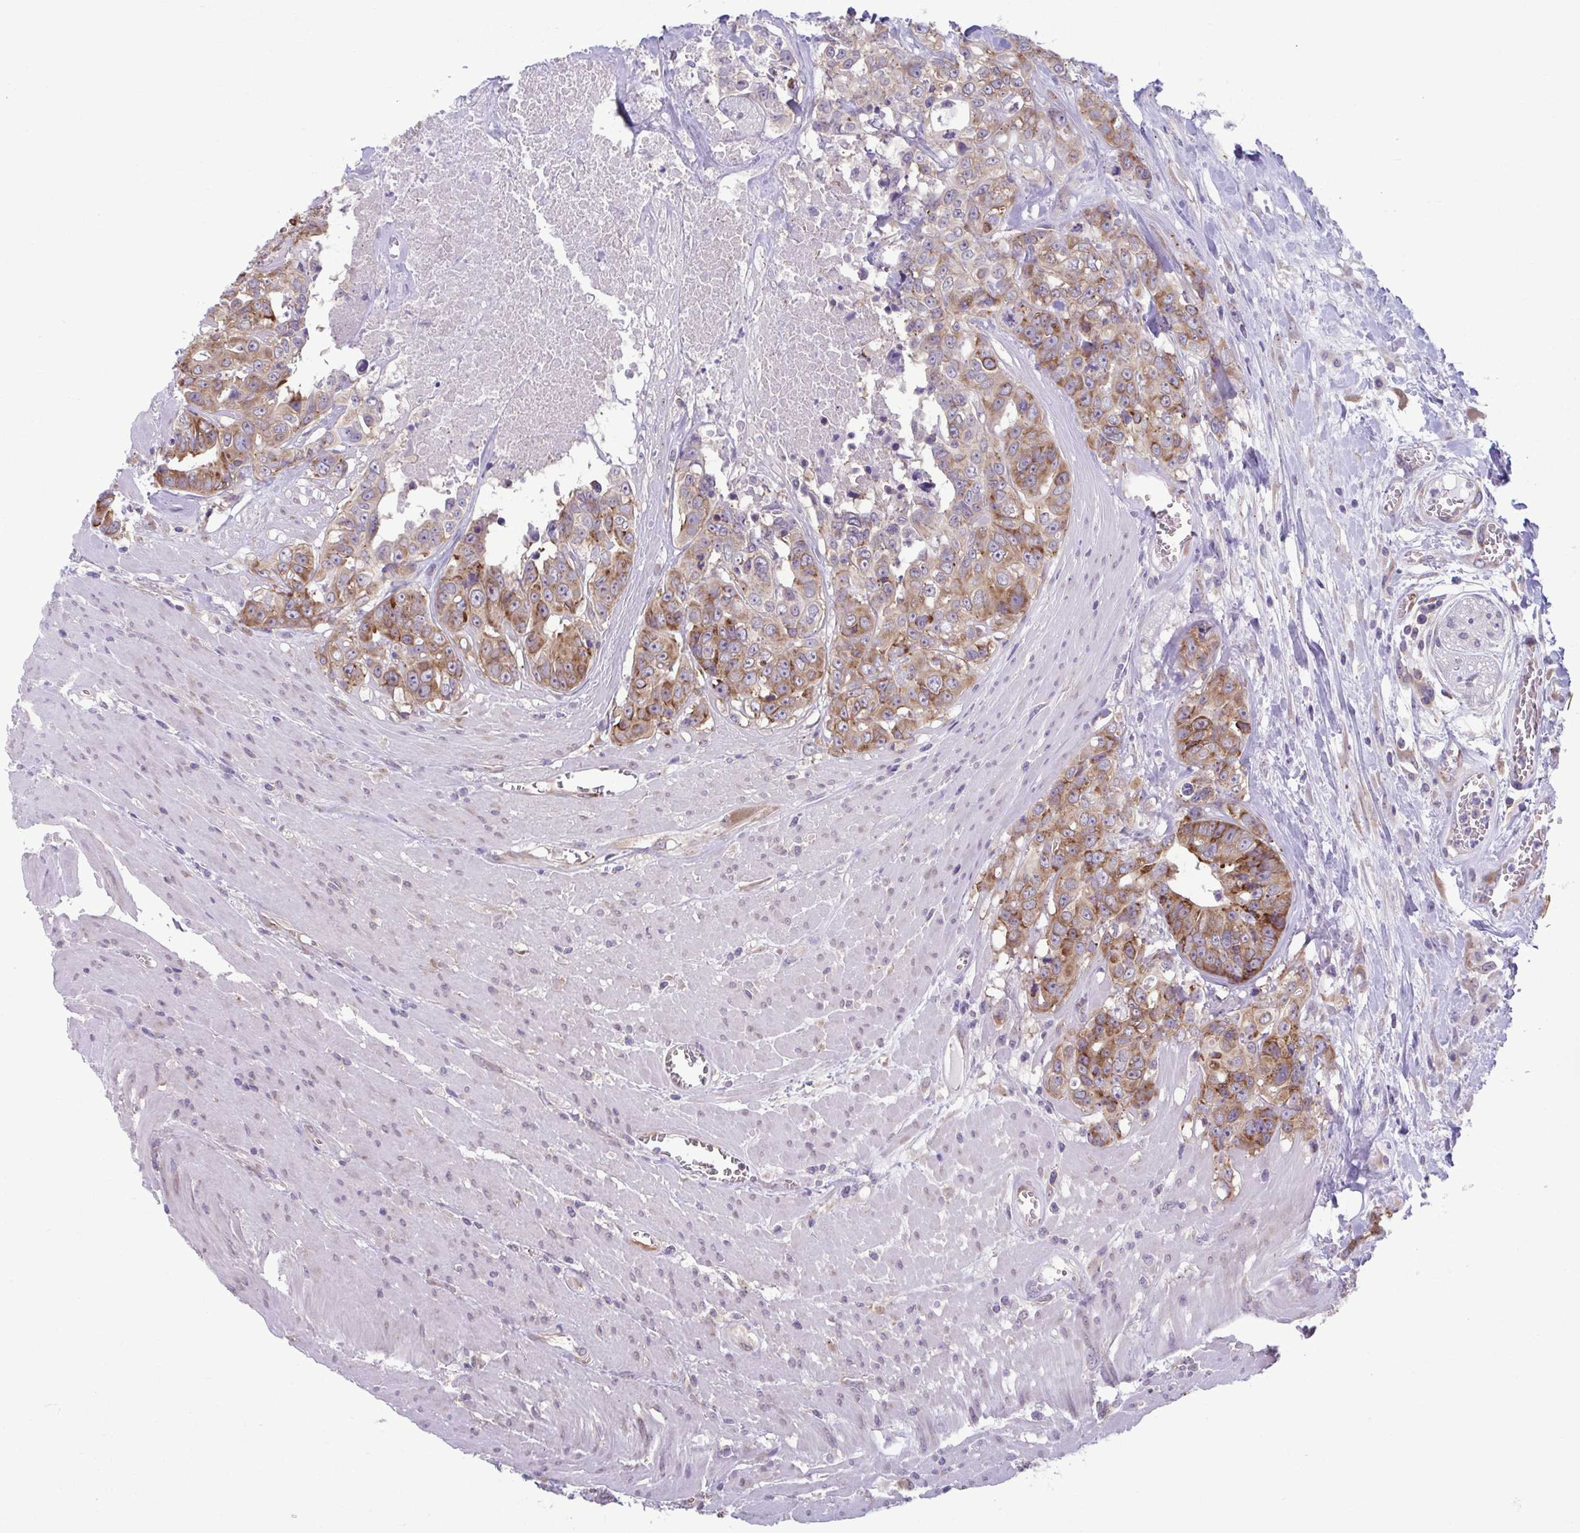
{"staining": {"intensity": "moderate", "quantity": ">75%", "location": "cytoplasmic/membranous"}, "tissue": "colorectal cancer", "cell_type": "Tumor cells", "image_type": "cancer", "snomed": [{"axis": "morphology", "description": "Adenocarcinoma, NOS"}, {"axis": "topography", "description": "Rectum"}], "caption": "A photomicrograph of adenocarcinoma (colorectal) stained for a protein shows moderate cytoplasmic/membranous brown staining in tumor cells. (DAB (3,3'-diaminobenzidine) IHC, brown staining for protein, blue staining for nuclei).", "gene": "TMEM108", "patient": {"sex": "female", "age": 62}}